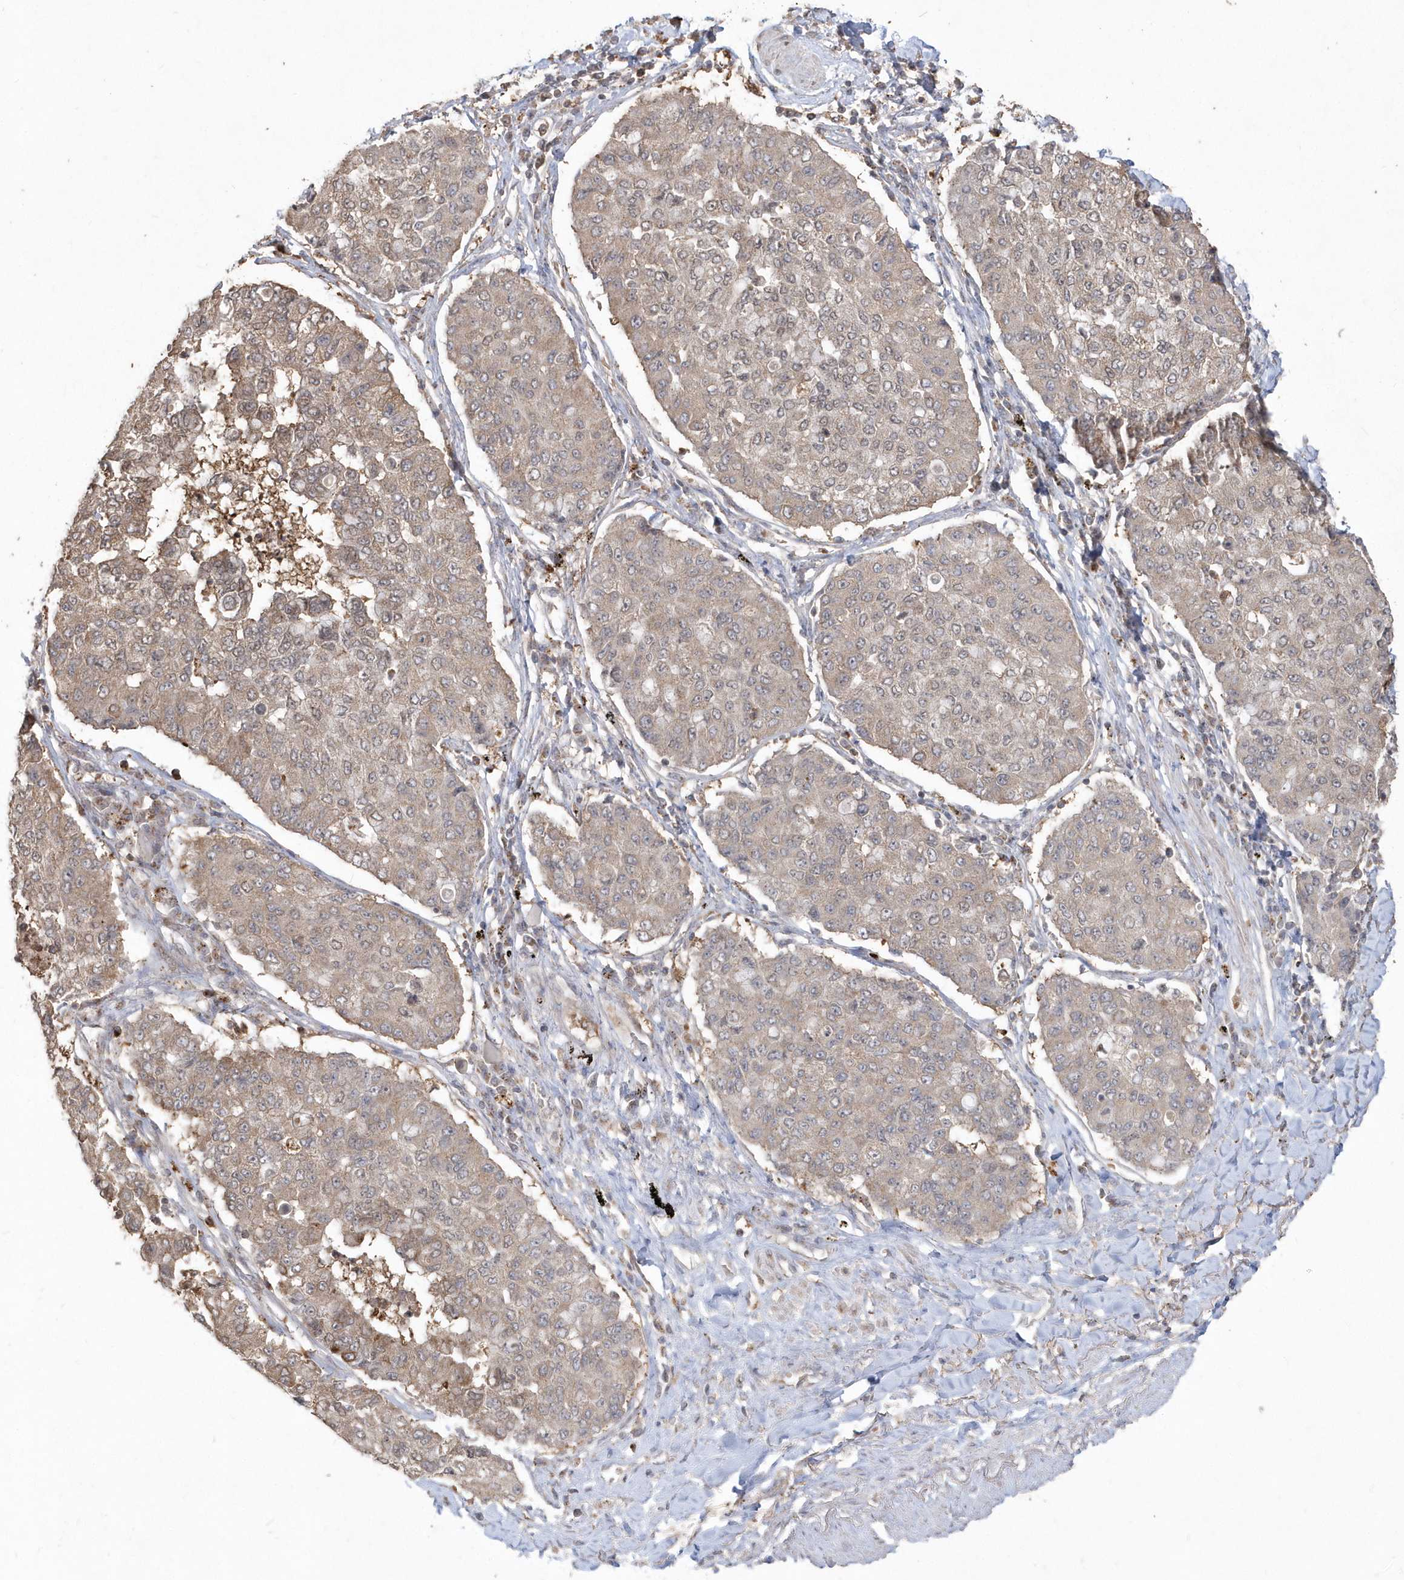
{"staining": {"intensity": "weak", "quantity": ">75%", "location": "cytoplasmic/membranous"}, "tissue": "lung cancer", "cell_type": "Tumor cells", "image_type": "cancer", "snomed": [{"axis": "morphology", "description": "Squamous cell carcinoma, NOS"}, {"axis": "topography", "description": "Lung"}], "caption": "Tumor cells reveal low levels of weak cytoplasmic/membranous expression in approximately >75% of cells in lung squamous cell carcinoma.", "gene": "GEMIN6", "patient": {"sex": "male", "age": 74}}